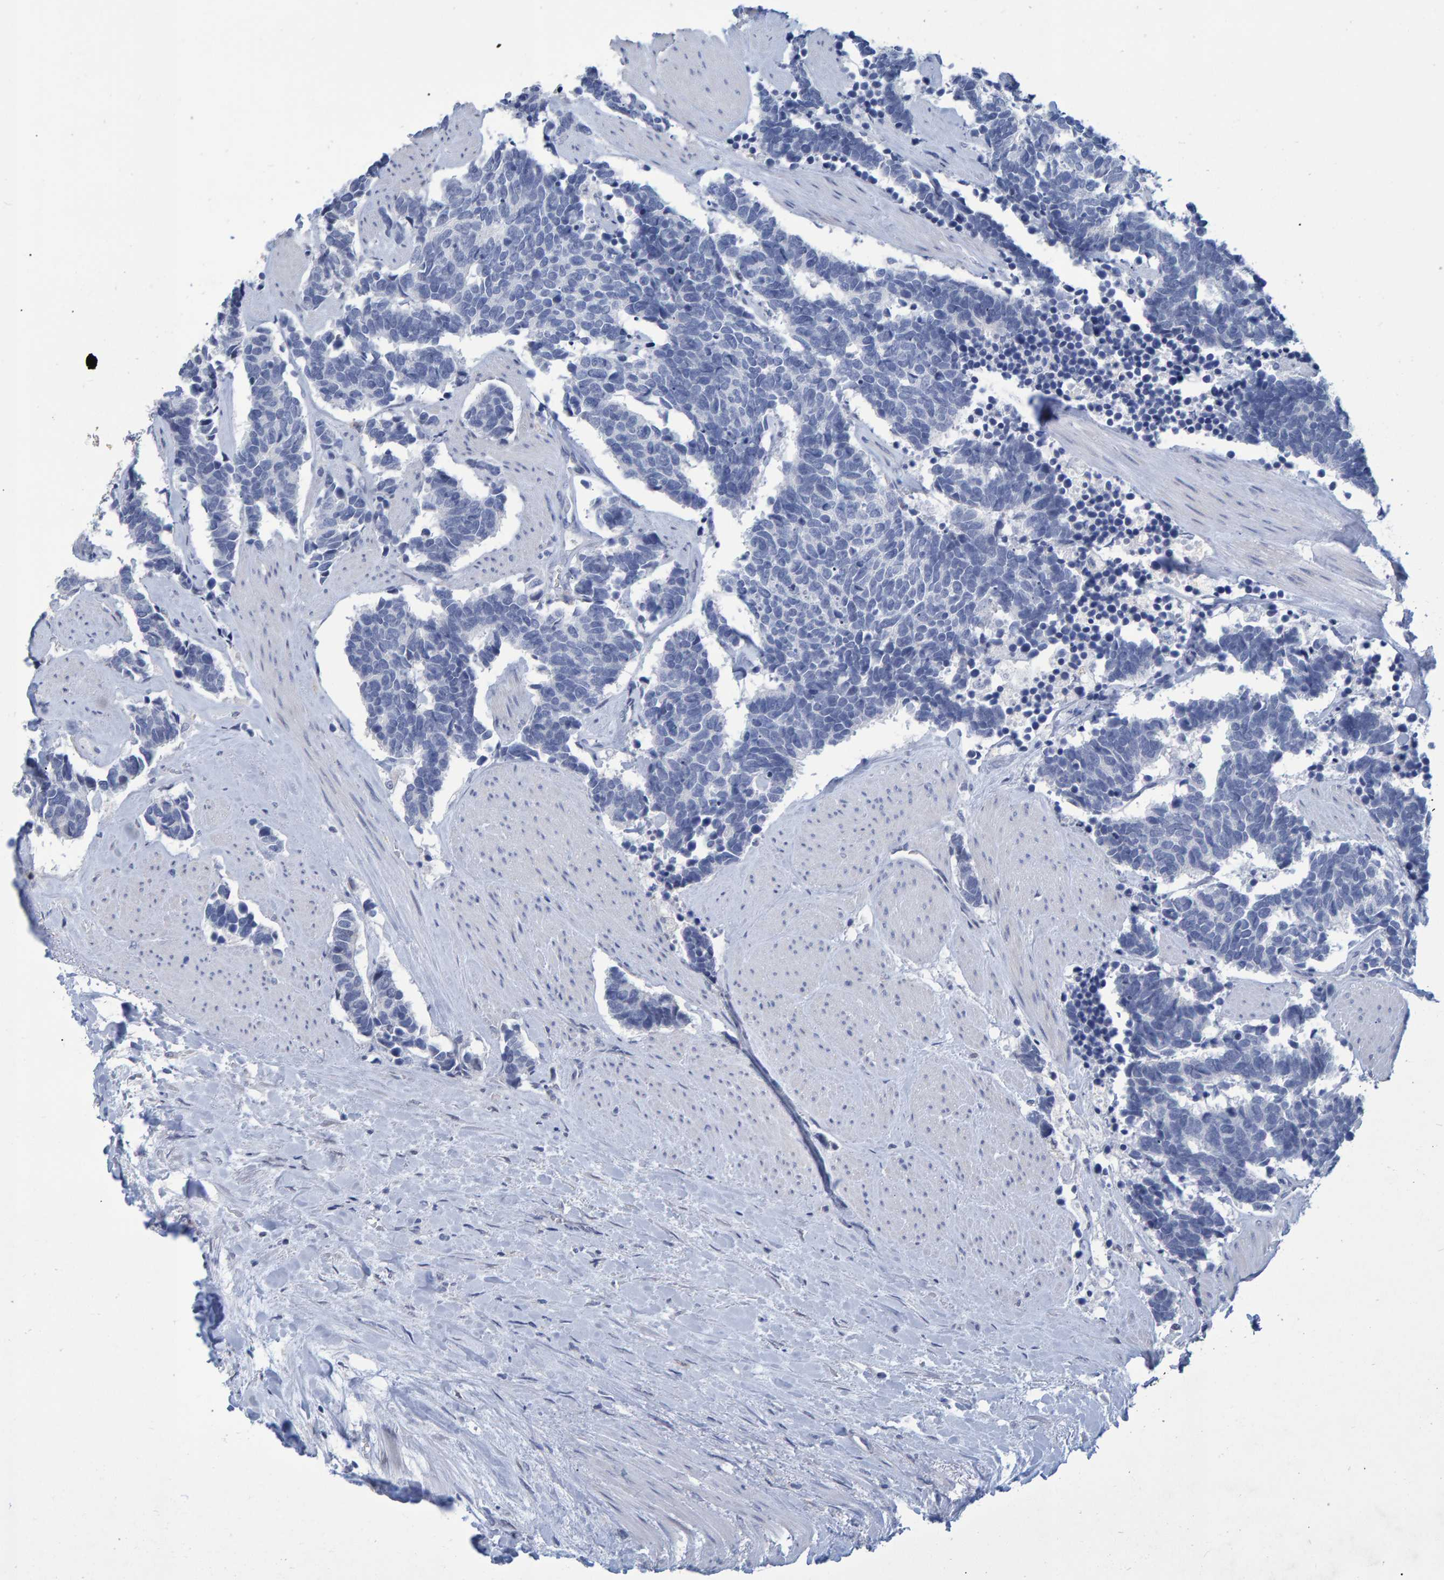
{"staining": {"intensity": "negative", "quantity": "none", "location": "none"}, "tissue": "carcinoid", "cell_type": "Tumor cells", "image_type": "cancer", "snomed": [{"axis": "morphology", "description": "Carcinoma, NOS"}, {"axis": "morphology", "description": "Carcinoid, malignant, NOS"}, {"axis": "topography", "description": "Urinary bladder"}], "caption": "Protein analysis of carcinoid displays no significant expression in tumor cells.", "gene": "PROCA1", "patient": {"sex": "male", "age": 57}}